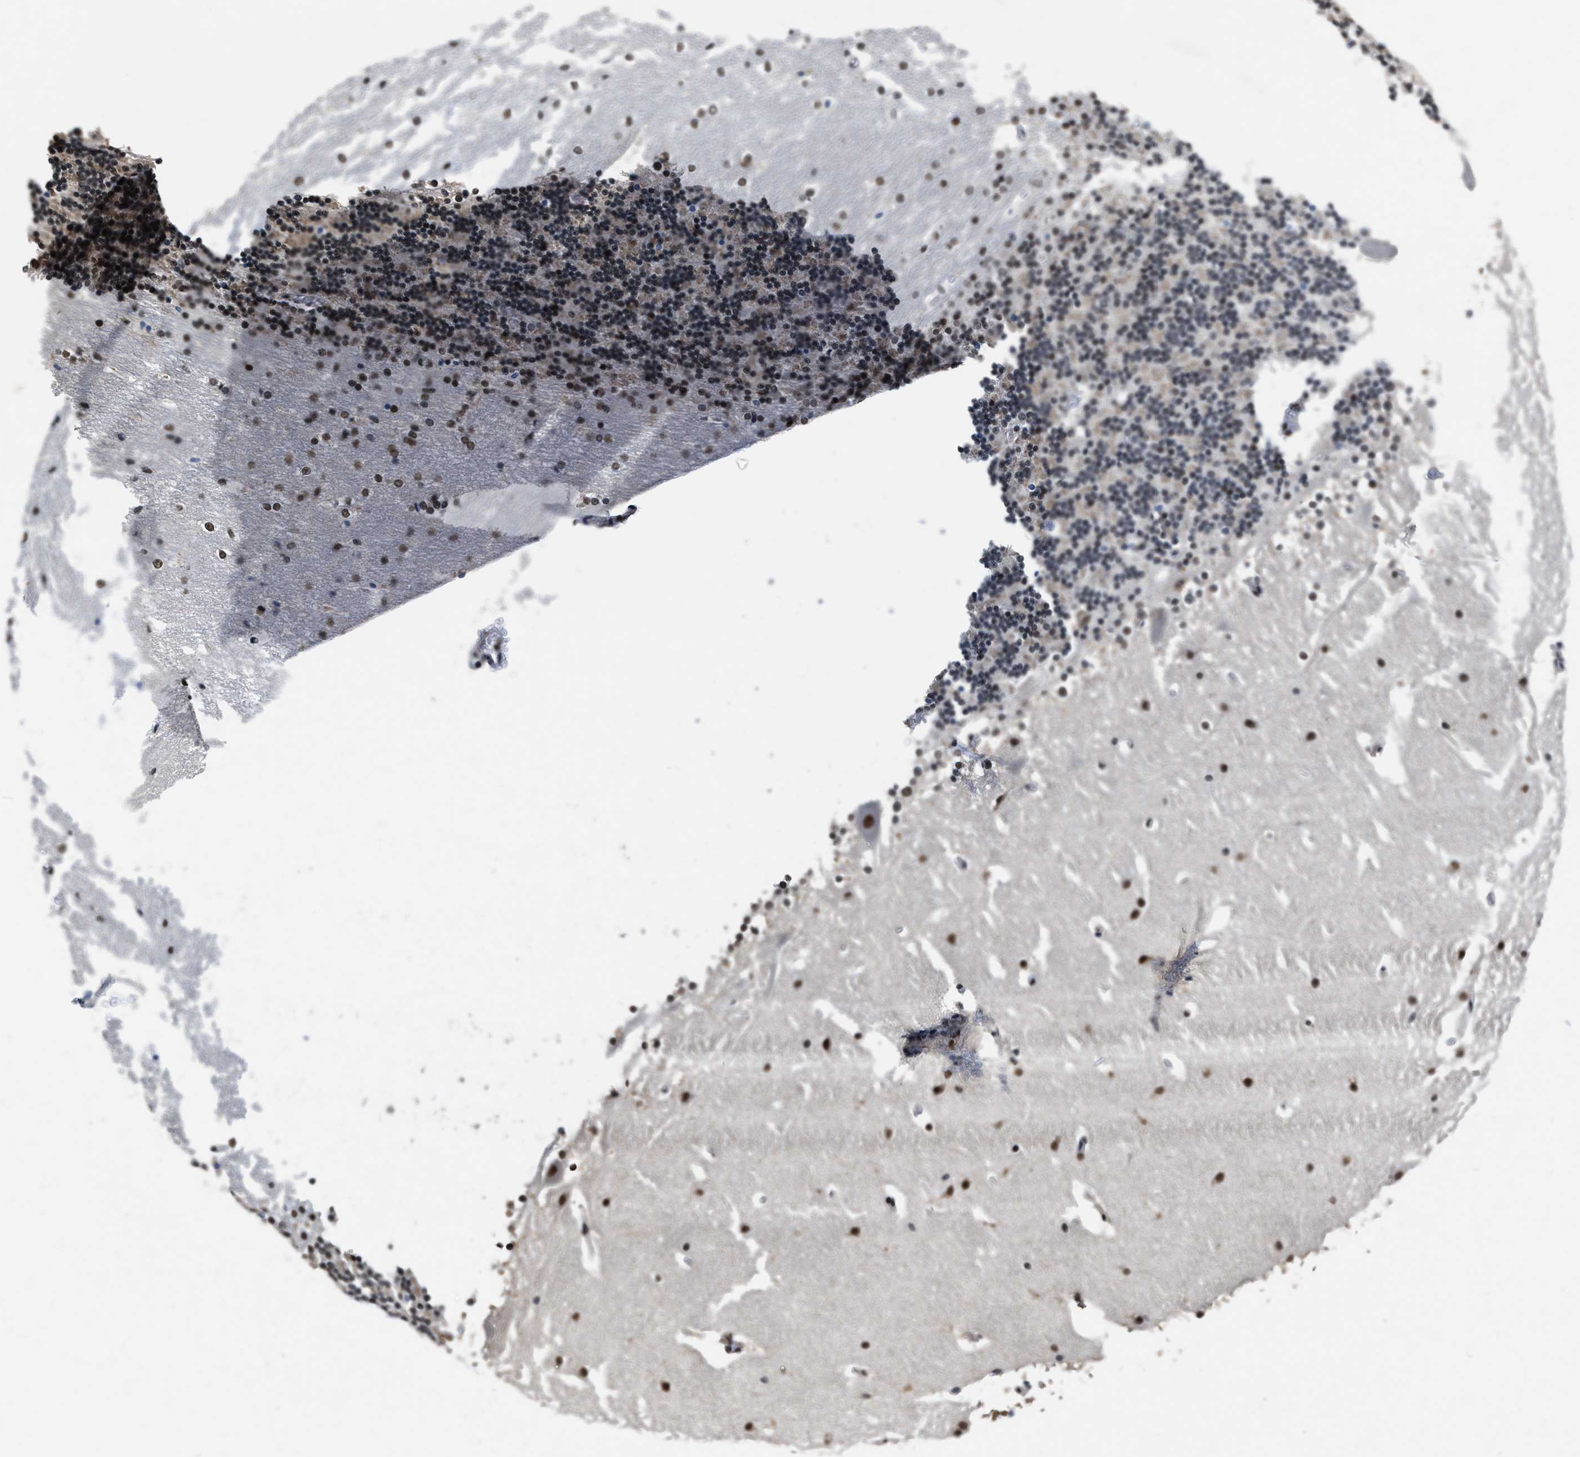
{"staining": {"intensity": "moderate", "quantity": "25%-75%", "location": "cytoplasmic/membranous"}, "tissue": "cerebellum", "cell_type": "Cells in granular layer", "image_type": "normal", "snomed": [{"axis": "morphology", "description": "Normal tissue, NOS"}, {"axis": "topography", "description": "Cerebellum"}], "caption": "DAB (3,3'-diaminobenzidine) immunohistochemical staining of benign cerebellum shows moderate cytoplasmic/membranous protein staining in approximately 25%-75% of cells in granular layer.", "gene": "SUPT16H", "patient": {"sex": "female", "age": 19}}